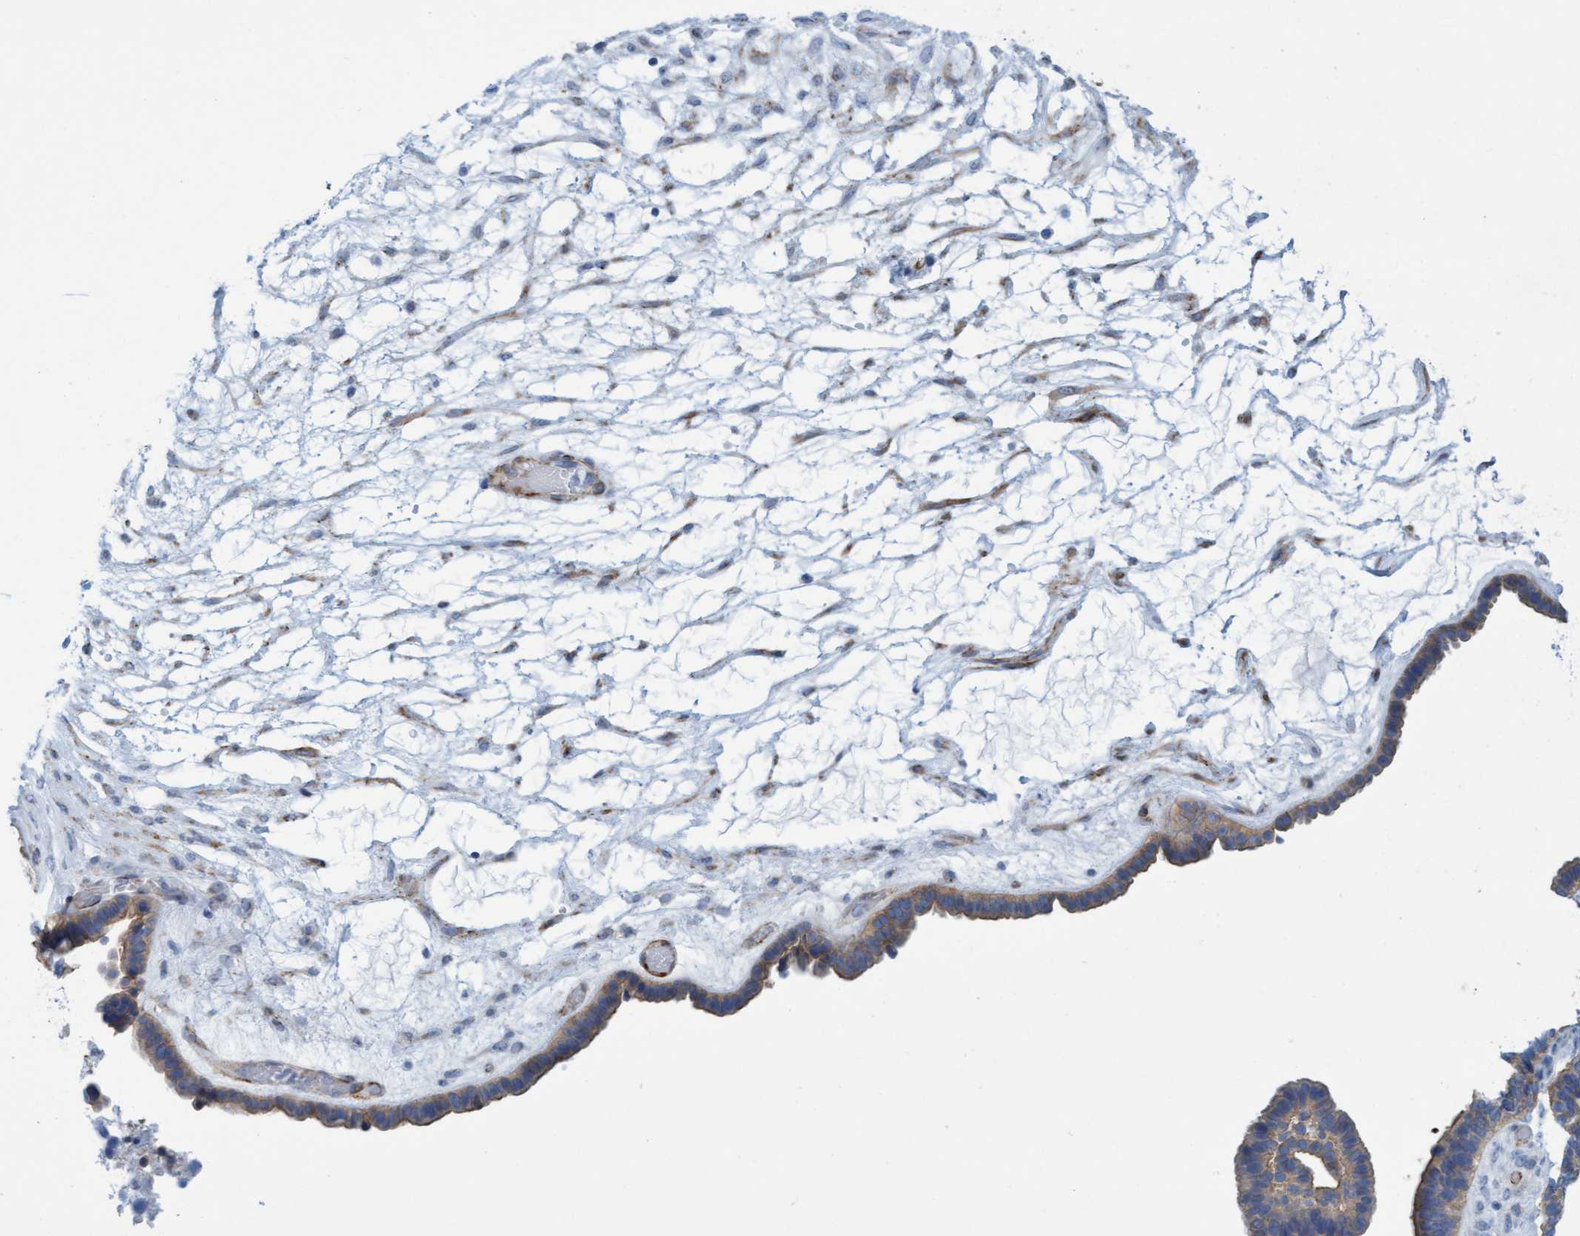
{"staining": {"intensity": "moderate", "quantity": "25%-75%", "location": "cytoplasmic/membranous"}, "tissue": "ovarian cancer", "cell_type": "Tumor cells", "image_type": "cancer", "snomed": [{"axis": "morphology", "description": "Cystadenocarcinoma, serous, NOS"}, {"axis": "topography", "description": "Ovary"}], "caption": "A high-resolution image shows immunohistochemistry staining of ovarian cancer (serous cystadenocarcinoma), which displays moderate cytoplasmic/membranous staining in approximately 25%-75% of tumor cells.", "gene": "MTFR1", "patient": {"sex": "female", "age": 56}}